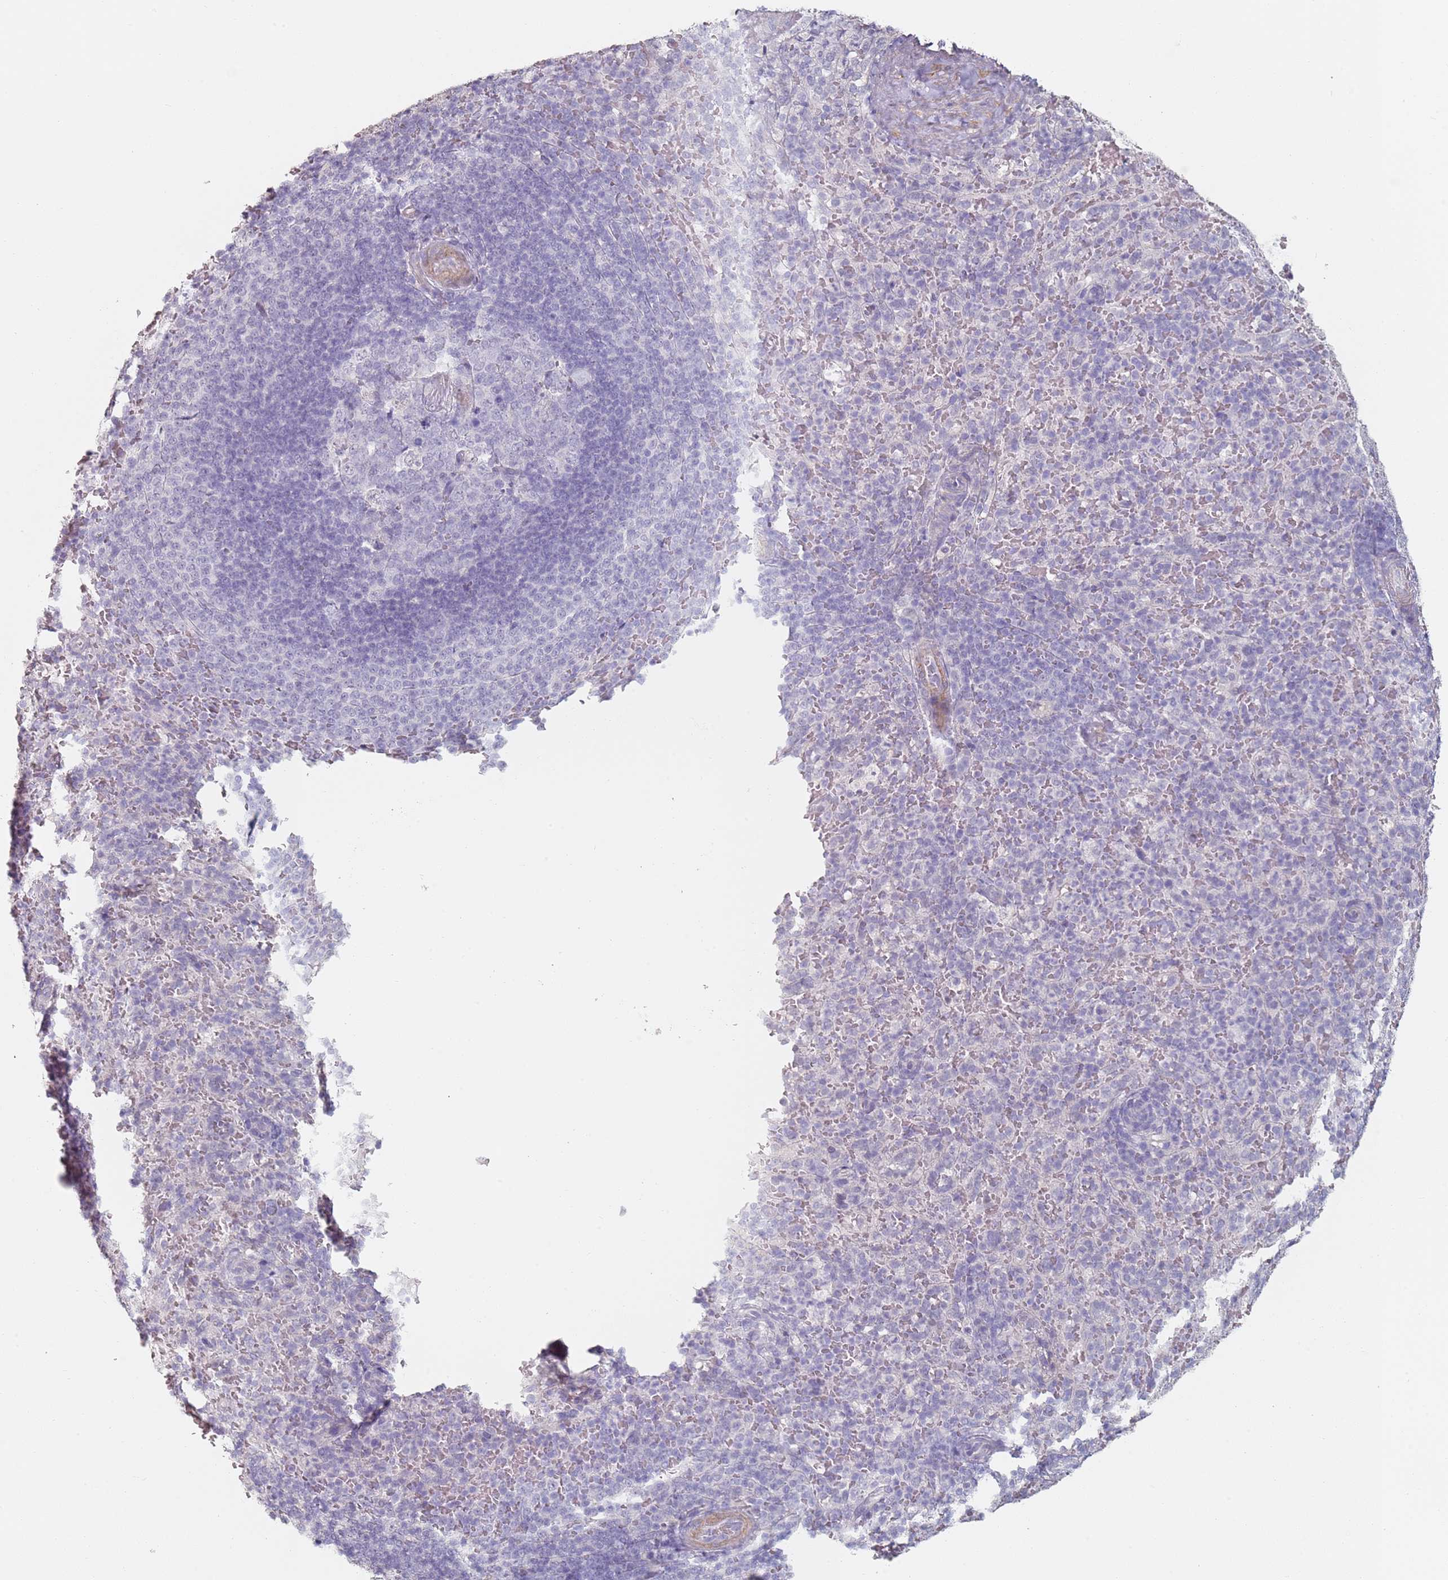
{"staining": {"intensity": "negative", "quantity": "none", "location": "none"}, "tissue": "spleen", "cell_type": "Cells in red pulp", "image_type": "normal", "snomed": [{"axis": "morphology", "description": "Normal tissue, NOS"}, {"axis": "topography", "description": "Spleen"}], "caption": "Immunohistochemistry histopathology image of normal spleen: spleen stained with DAB (3,3'-diaminobenzidine) demonstrates no significant protein positivity in cells in red pulp. The staining was performed using DAB to visualize the protein expression in brown, while the nuclei were stained in blue with hematoxylin (Magnification: 20x).", "gene": "DNAH11", "patient": {"sex": "female", "age": 21}}